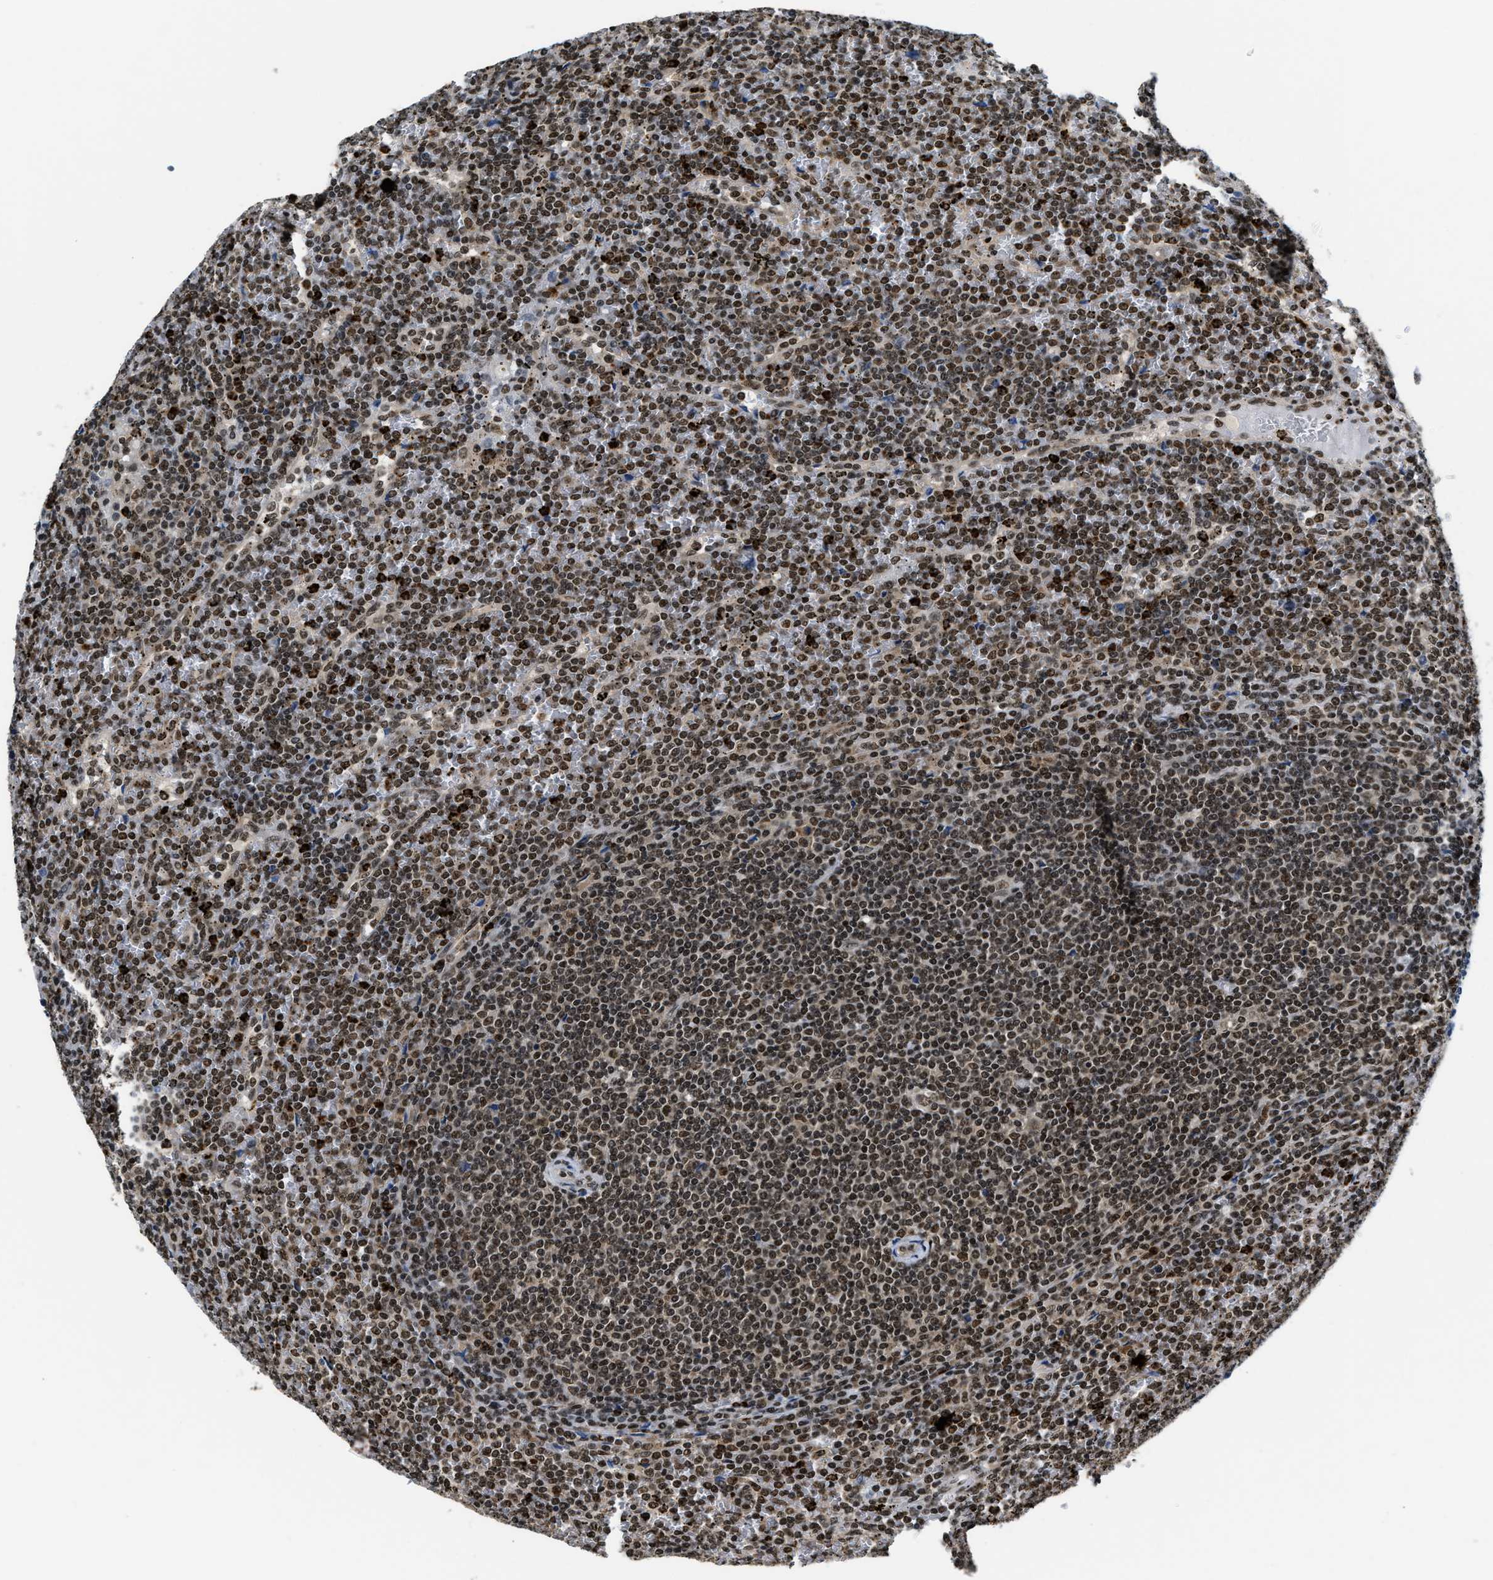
{"staining": {"intensity": "moderate", "quantity": ">75%", "location": "cytoplasmic/membranous,nuclear"}, "tissue": "lymphoma", "cell_type": "Tumor cells", "image_type": "cancer", "snomed": [{"axis": "morphology", "description": "Malignant lymphoma, non-Hodgkin's type, Low grade"}, {"axis": "topography", "description": "Spleen"}], "caption": "Human lymphoma stained with a brown dye displays moderate cytoplasmic/membranous and nuclear positive staining in approximately >75% of tumor cells.", "gene": "CCNDBP1", "patient": {"sex": "female", "age": 19}}